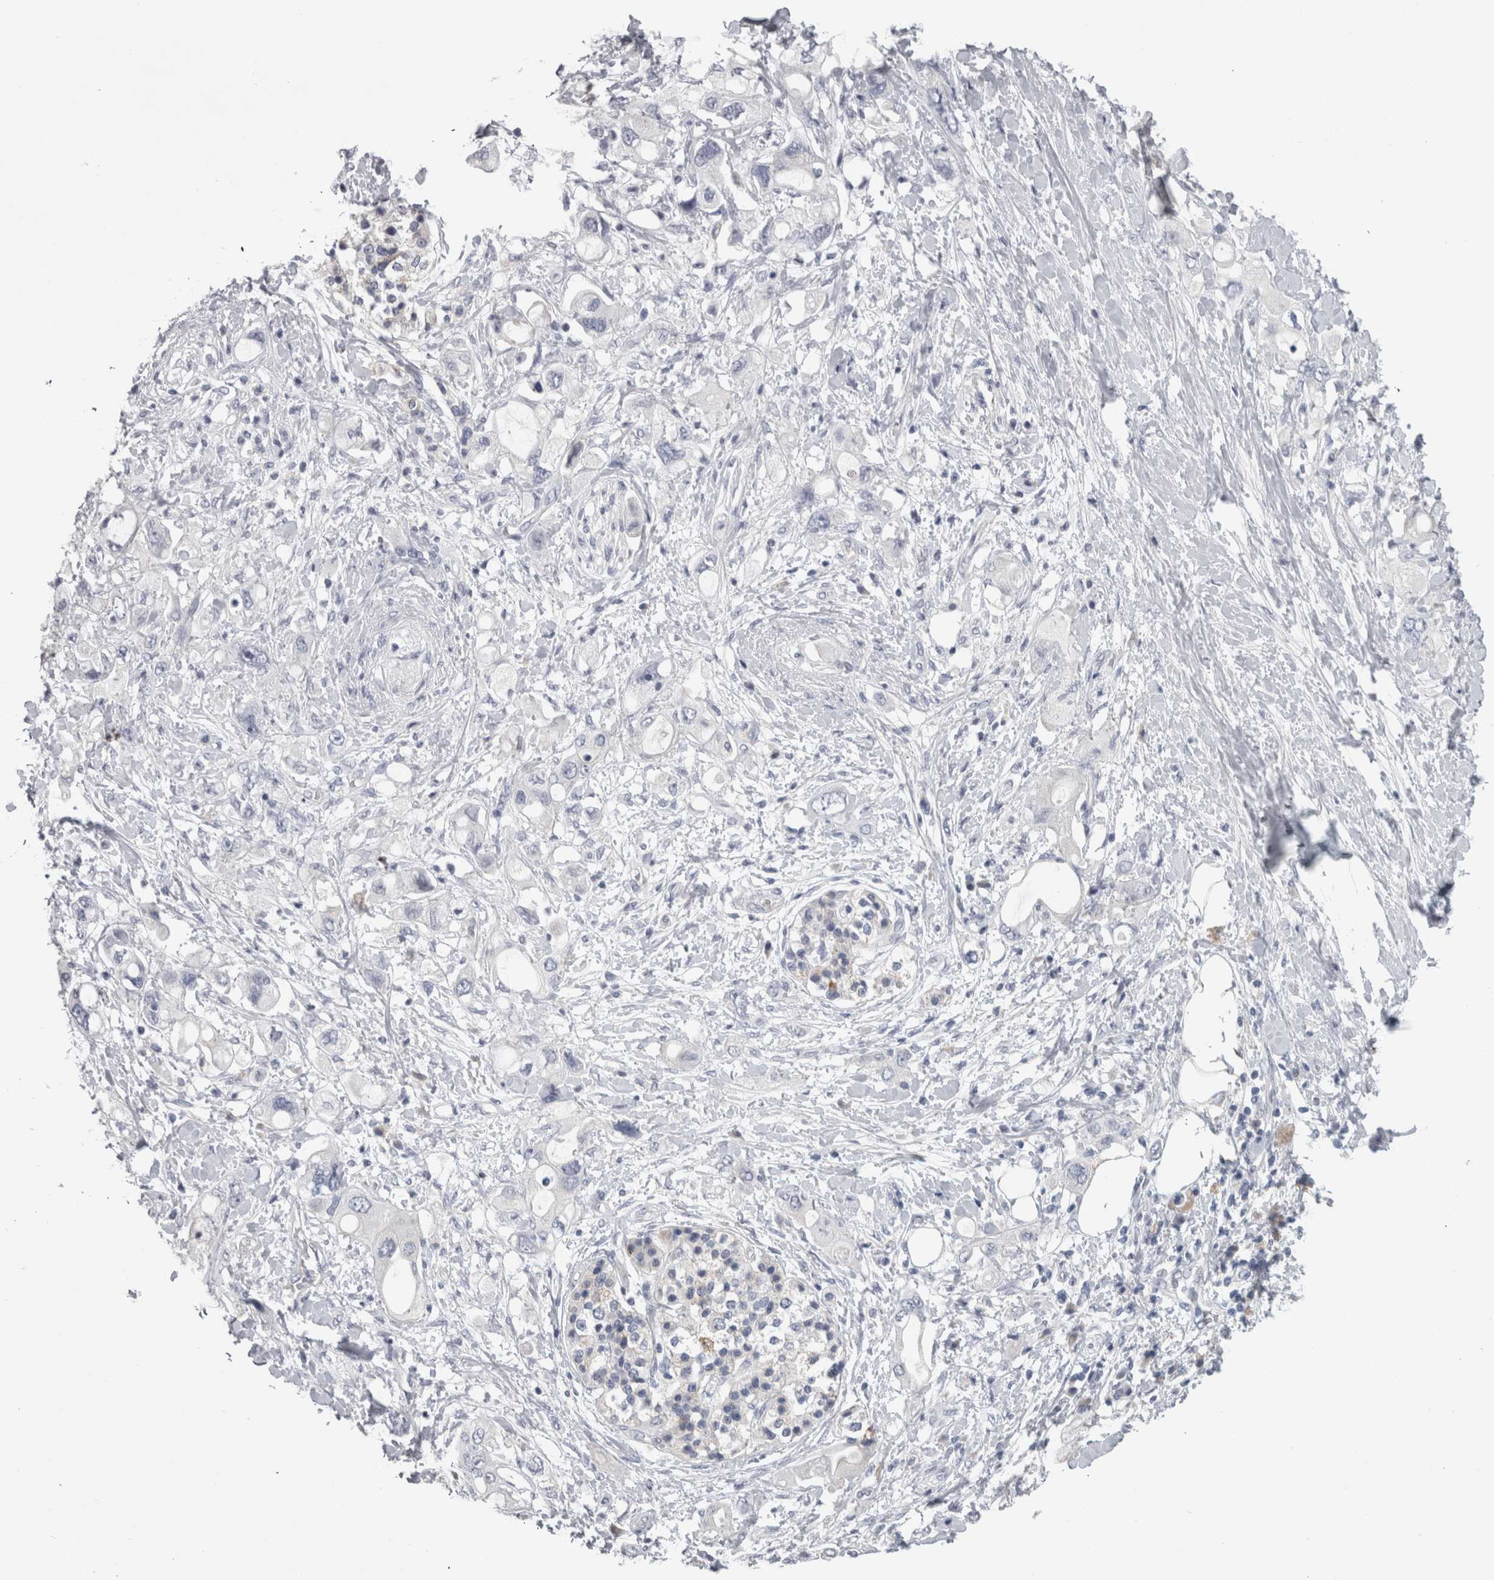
{"staining": {"intensity": "negative", "quantity": "none", "location": "none"}, "tissue": "pancreatic cancer", "cell_type": "Tumor cells", "image_type": "cancer", "snomed": [{"axis": "morphology", "description": "Adenocarcinoma, NOS"}, {"axis": "topography", "description": "Pancreas"}], "caption": "An immunohistochemistry (IHC) image of pancreatic cancer is shown. There is no staining in tumor cells of pancreatic cancer.", "gene": "TCAP", "patient": {"sex": "female", "age": 56}}